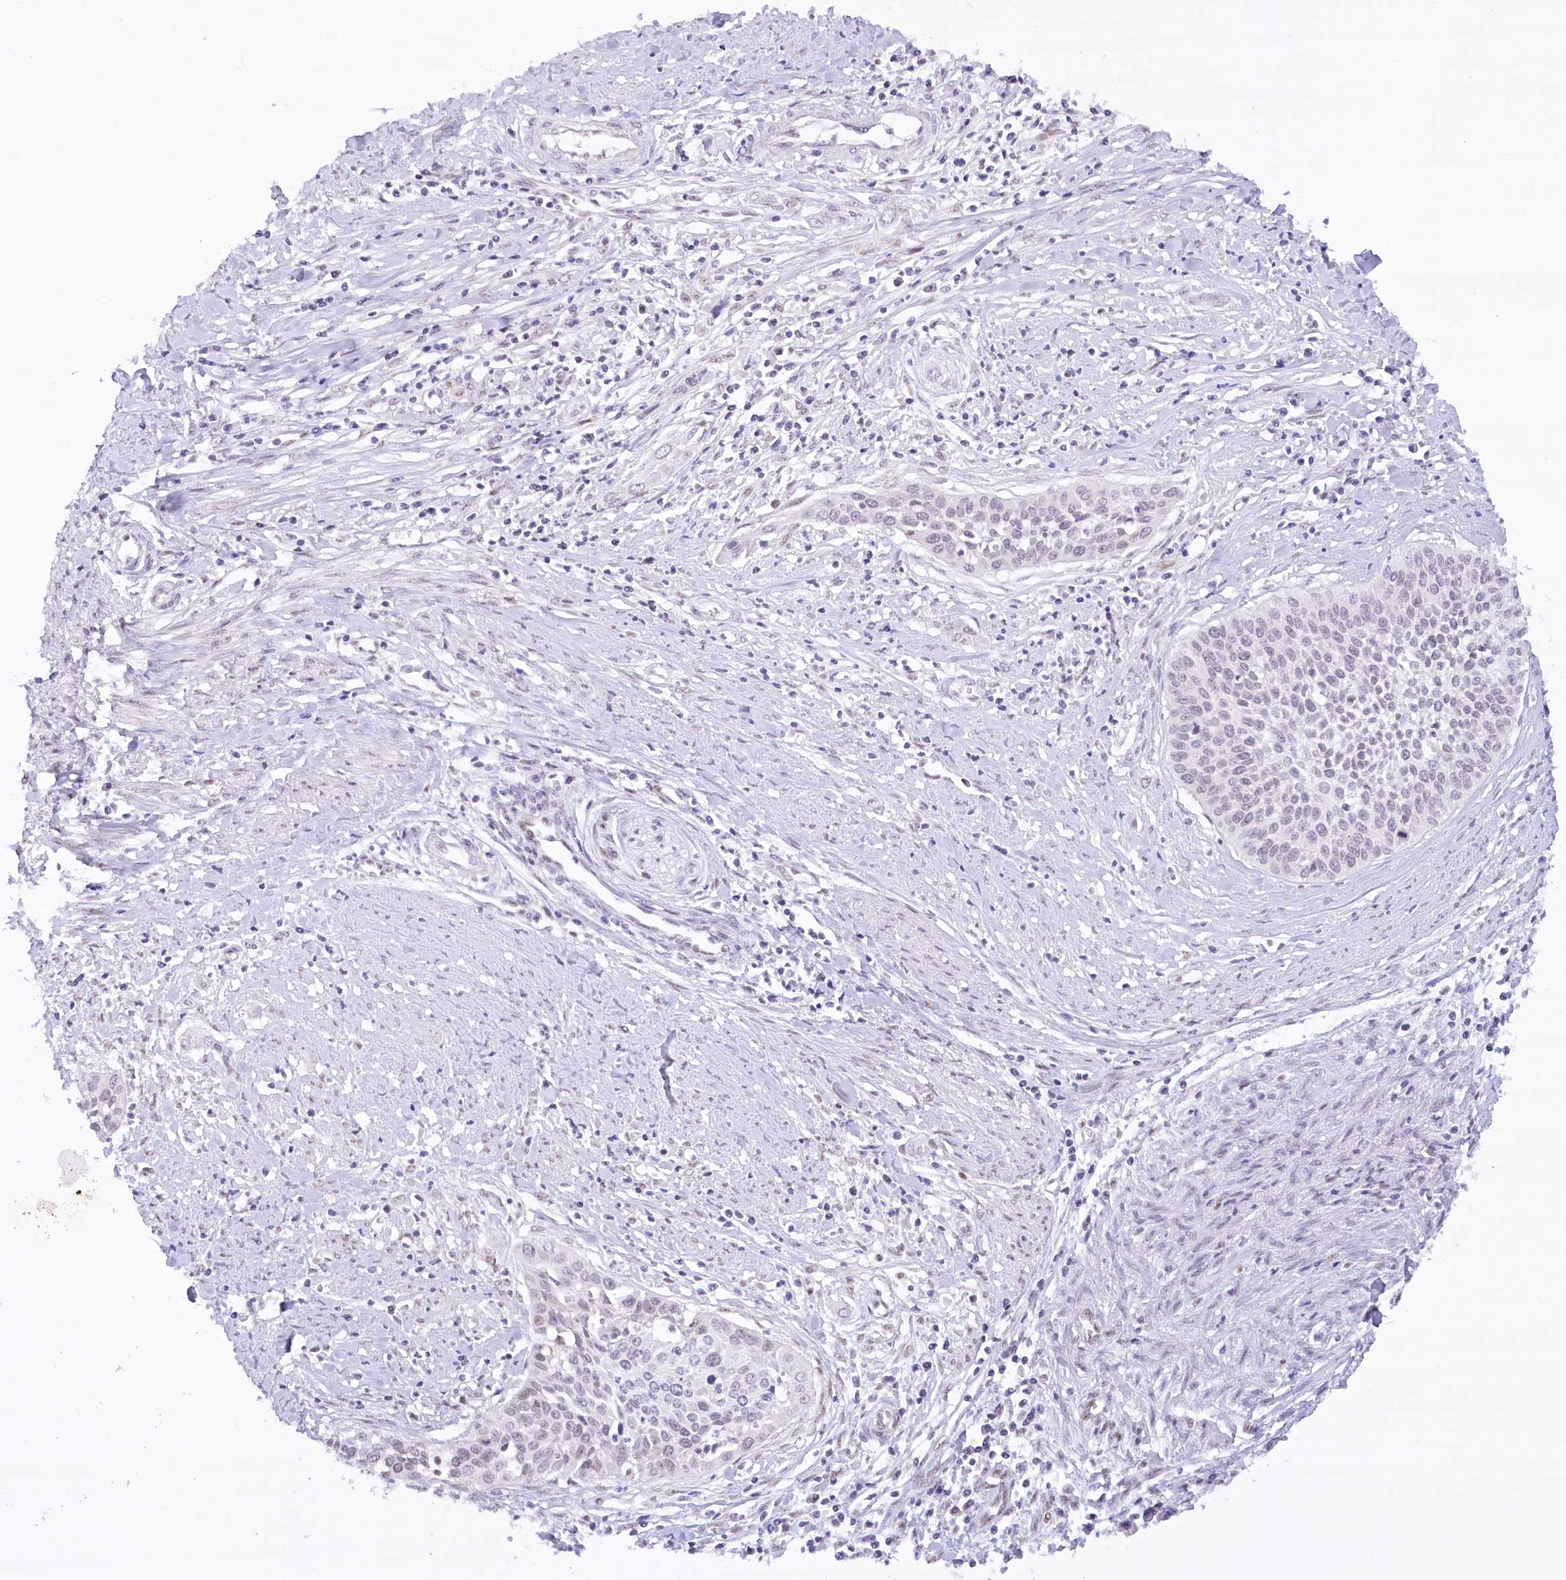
{"staining": {"intensity": "negative", "quantity": "none", "location": "none"}, "tissue": "cervical cancer", "cell_type": "Tumor cells", "image_type": "cancer", "snomed": [{"axis": "morphology", "description": "Squamous cell carcinoma, NOS"}, {"axis": "topography", "description": "Cervix"}], "caption": "Tumor cells are negative for brown protein staining in cervical squamous cell carcinoma. (Immunohistochemistry (ihc), brightfield microscopy, high magnification).", "gene": "HNRNPA0", "patient": {"sex": "female", "age": 34}}